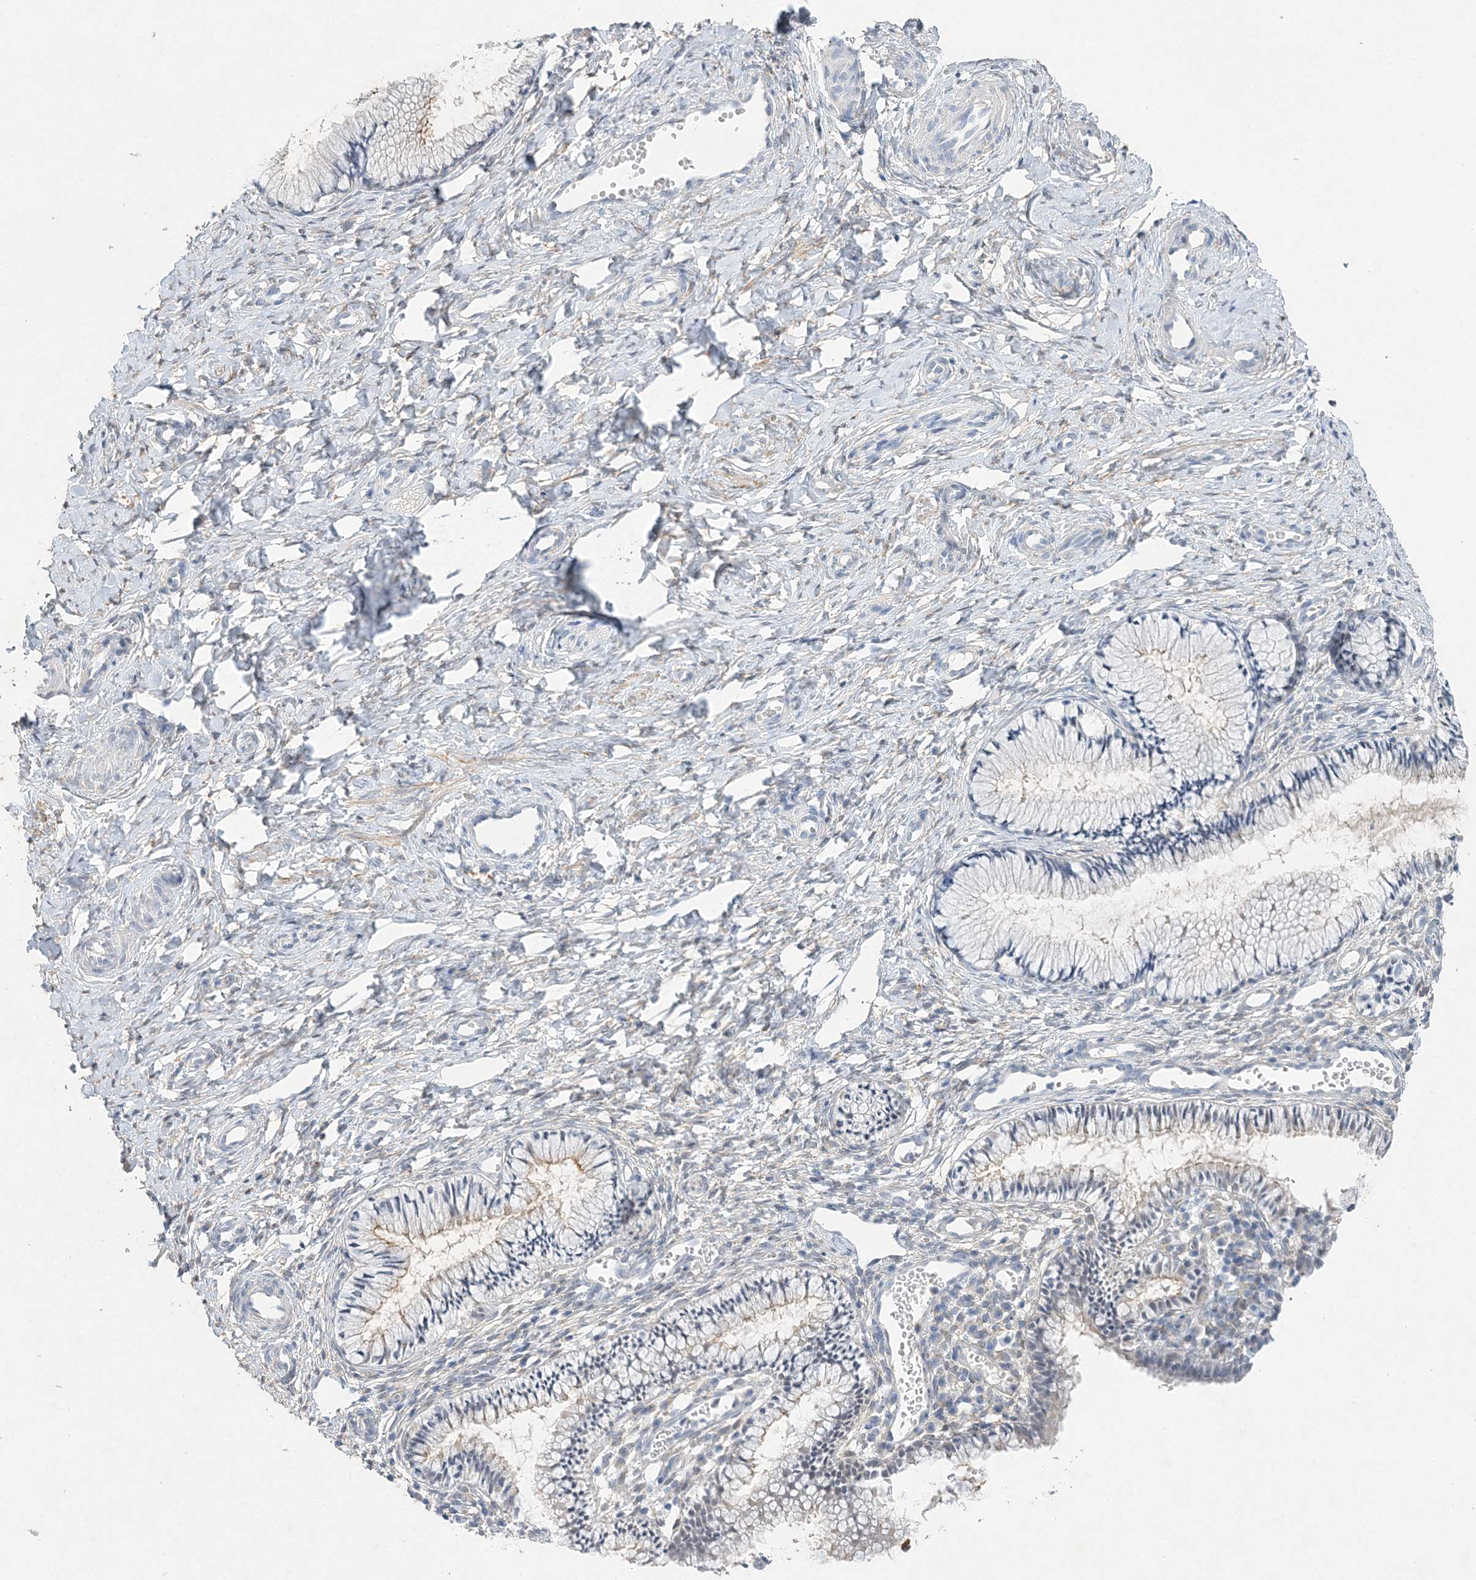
{"staining": {"intensity": "weak", "quantity": "<25%", "location": "cytoplasmic/membranous"}, "tissue": "cervix", "cell_type": "Glandular cells", "image_type": "normal", "snomed": [{"axis": "morphology", "description": "Normal tissue, NOS"}, {"axis": "topography", "description": "Cervix"}], "caption": "This image is of benign cervix stained with immunohistochemistry to label a protein in brown with the nuclei are counter-stained blue. There is no staining in glandular cells. (IHC, brightfield microscopy, high magnification).", "gene": "MAT2B", "patient": {"sex": "female", "age": 27}}